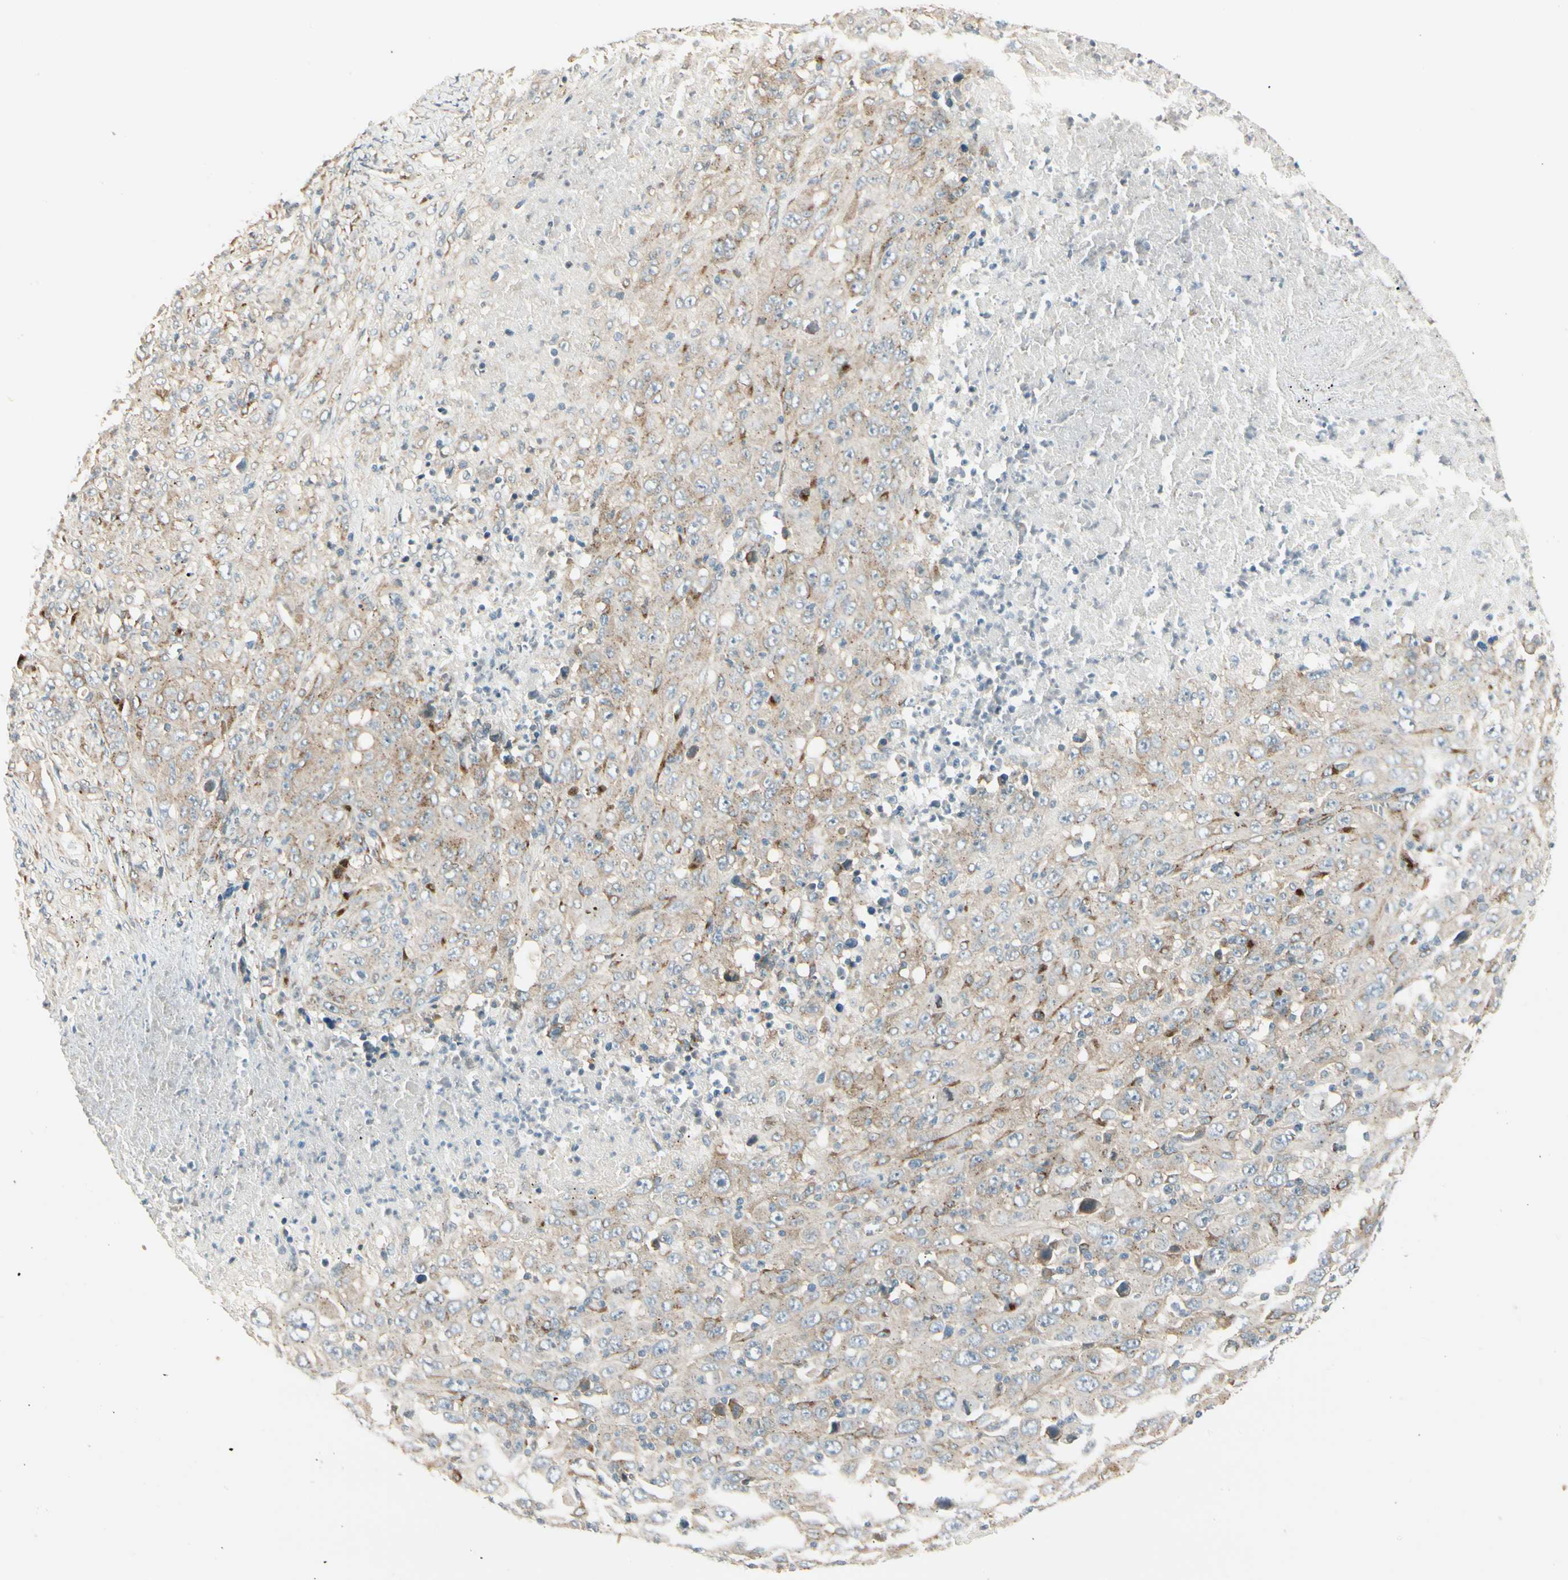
{"staining": {"intensity": "weak", "quantity": ">75%", "location": "cytoplasmic/membranous"}, "tissue": "melanoma", "cell_type": "Tumor cells", "image_type": "cancer", "snomed": [{"axis": "morphology", "description": "Malignant melanoma, Metastatic site"}, {"axis": "topography", "description": "Skin"}], "caption": "A low amount of weak cytoplasmic/membranous staining is appreciated in about >75% of tumor cells in melanoma tissue. The staining was performed using DAB (3,3'-diaminobenzidine) to visualize the protein expression in brown, while the nuclei were stained in blue with hematoxylin (Magnification: 20x).", "gene": "MANSC1", "patient": {"sex": "female", "age": 56}}